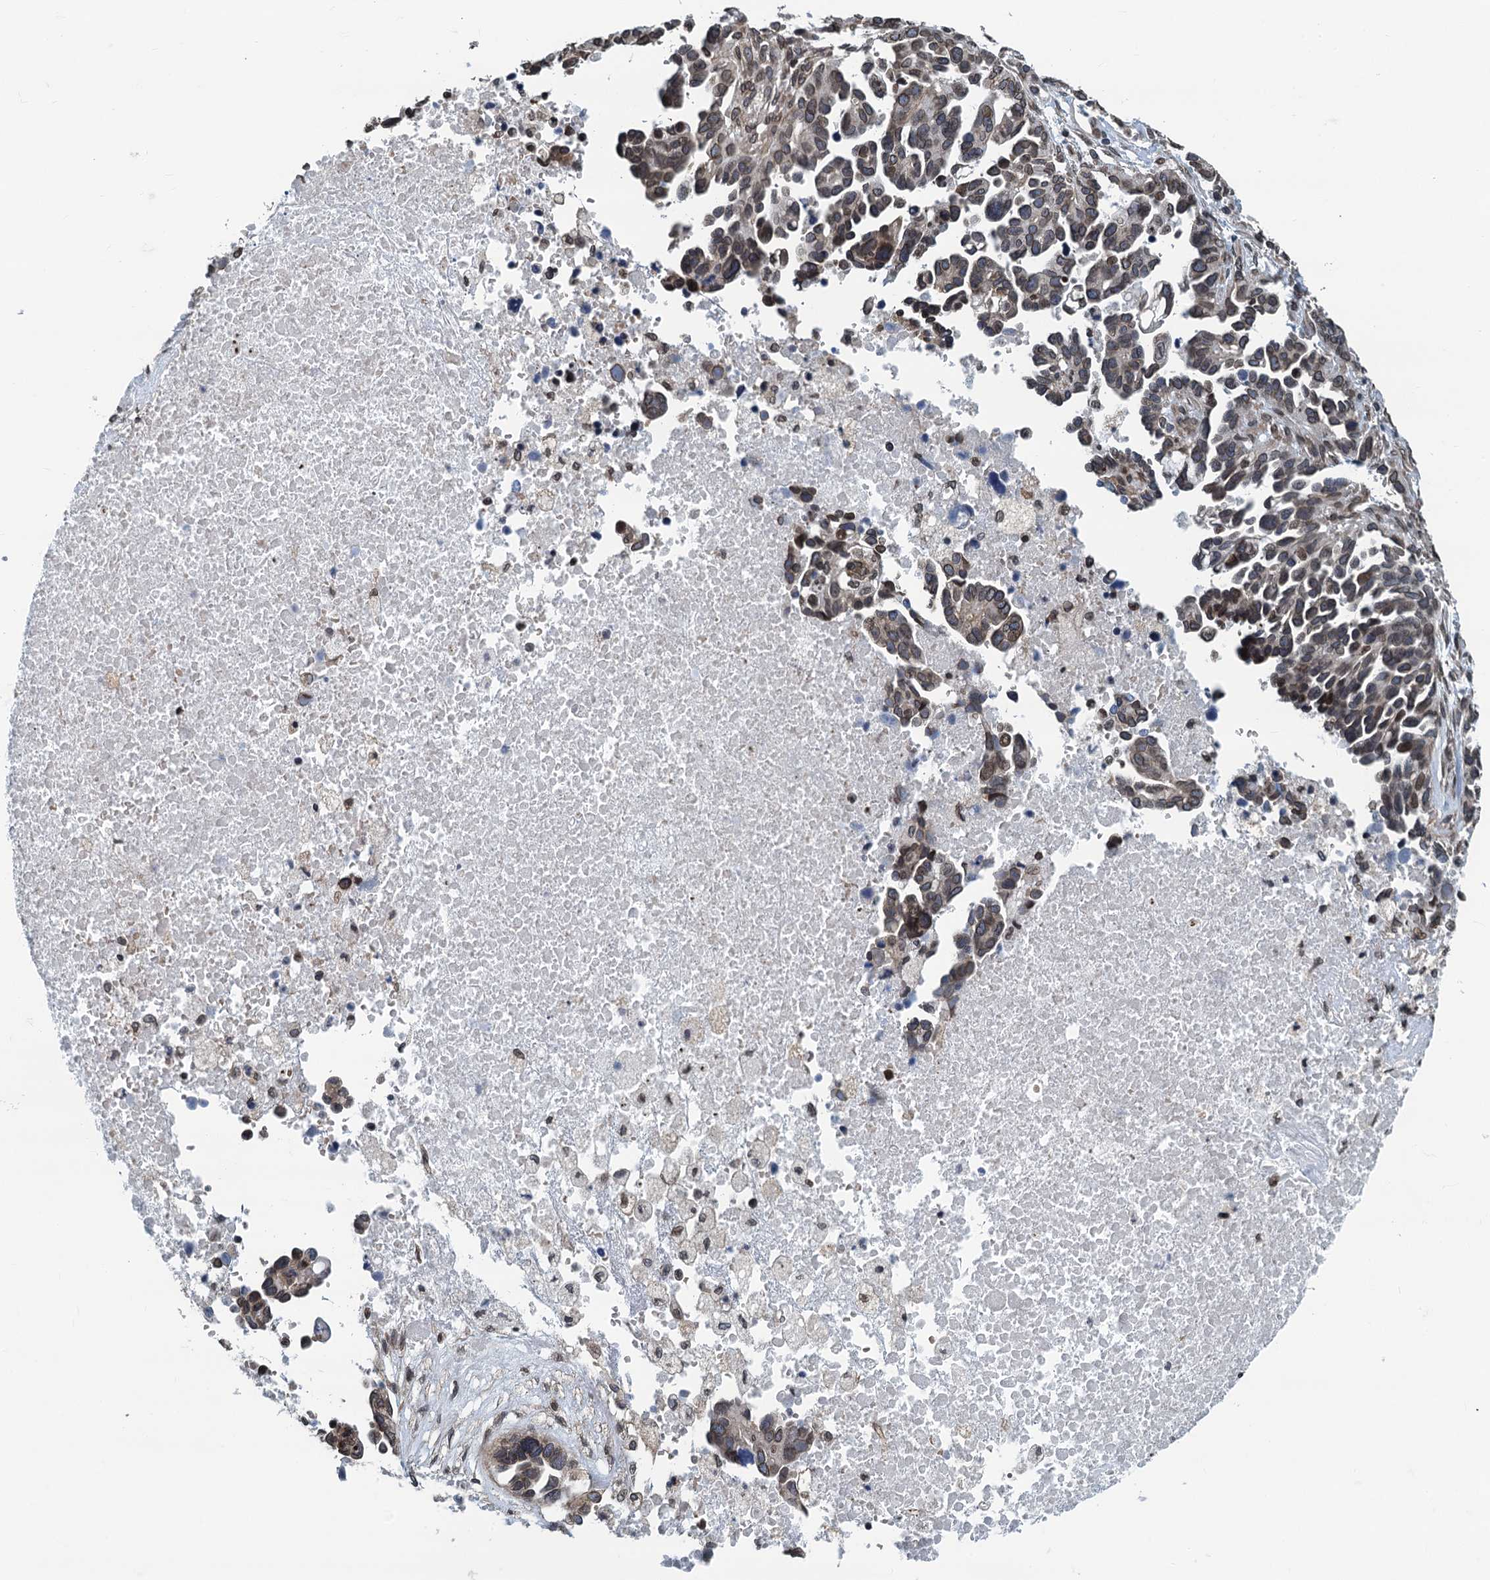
{"staining": {"intensity": "moderate", "quantity": ">75%", "location": "cytoplasmic/membranous,nuclear"}, "tissue": "ovarian cancer", "cell_type": "Tumor cells", "image_type": "cancer", "snomed": [{"axis": "morphology", "description": "Cystadenocarcinoma, serous, NOS"}, {"axis": "topography", "description": "Ovary"}], "caption": "Ovarian serous cystadenocarcinoma stained for a protein exhibits moderate cytoplasmic/membranous and nuclear positivity in tumor cells.", "gene": "CCDC34", "patient": {"sex": "female", "age": 54}}